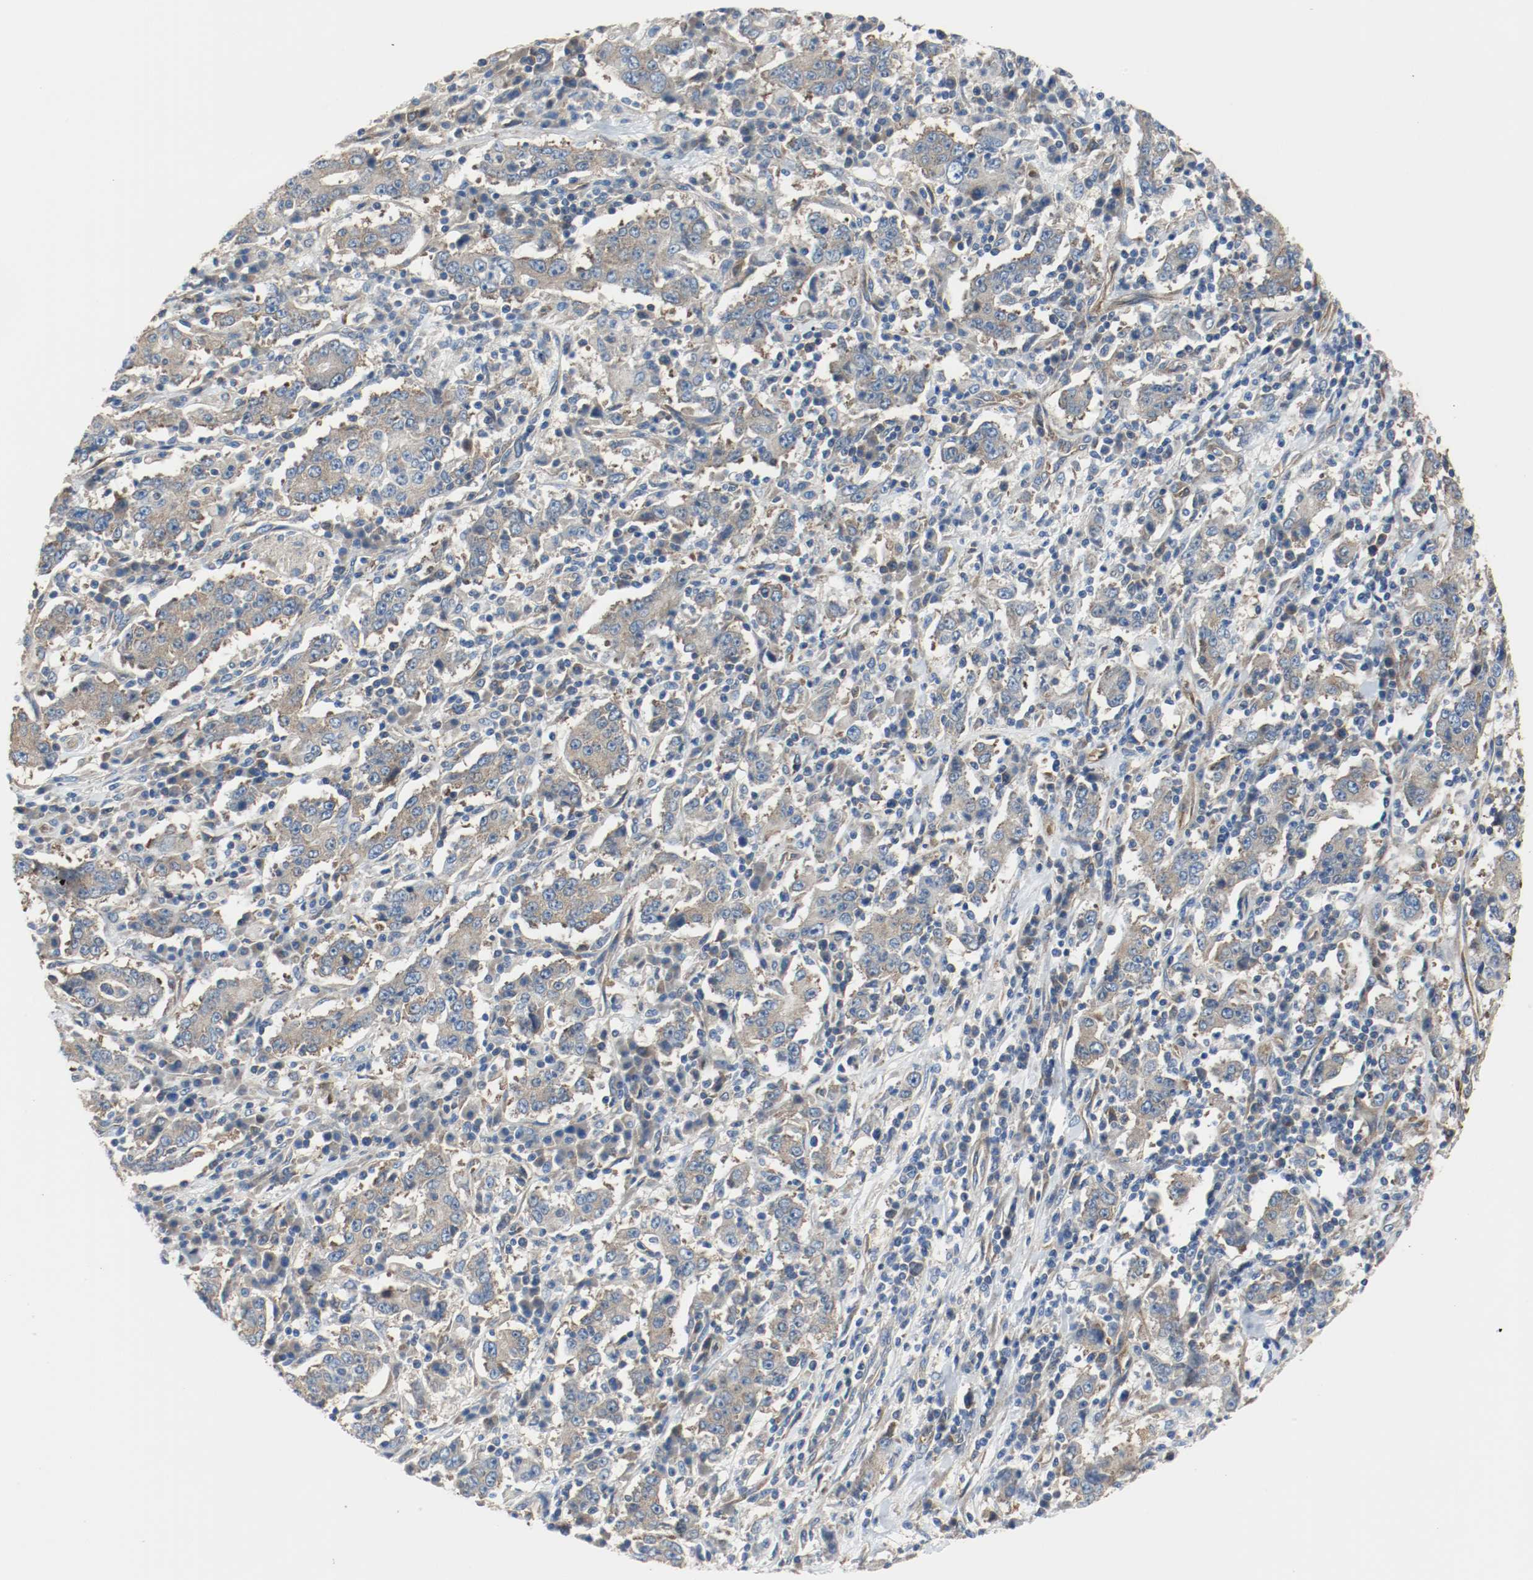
{"staining": {"intensity": "weak", "quantity": ">75%", "location": "cytoplasmic/membranous"}, "tissue": "stomach cancer", "cell_type": "Tumor cells", "image_type": "cancer", "snomed": [{"axis": "morphology", "description": "Normal tissue, NOS"}, {"axis": "morphology", "description": "Adenocarcinoma, NOS"}, {"axis": "topography", "description": "Stomach, upper"}, {"axis": "topography", "description": "Stomach"}], "caption": "Tumor cells exhibit weak cytoplasmic/membranous expression in about >75% of cells in stomach adenocarcinoma.", "gene": "TUBA3D", "patient": {"sex": "male", "age": 59}}